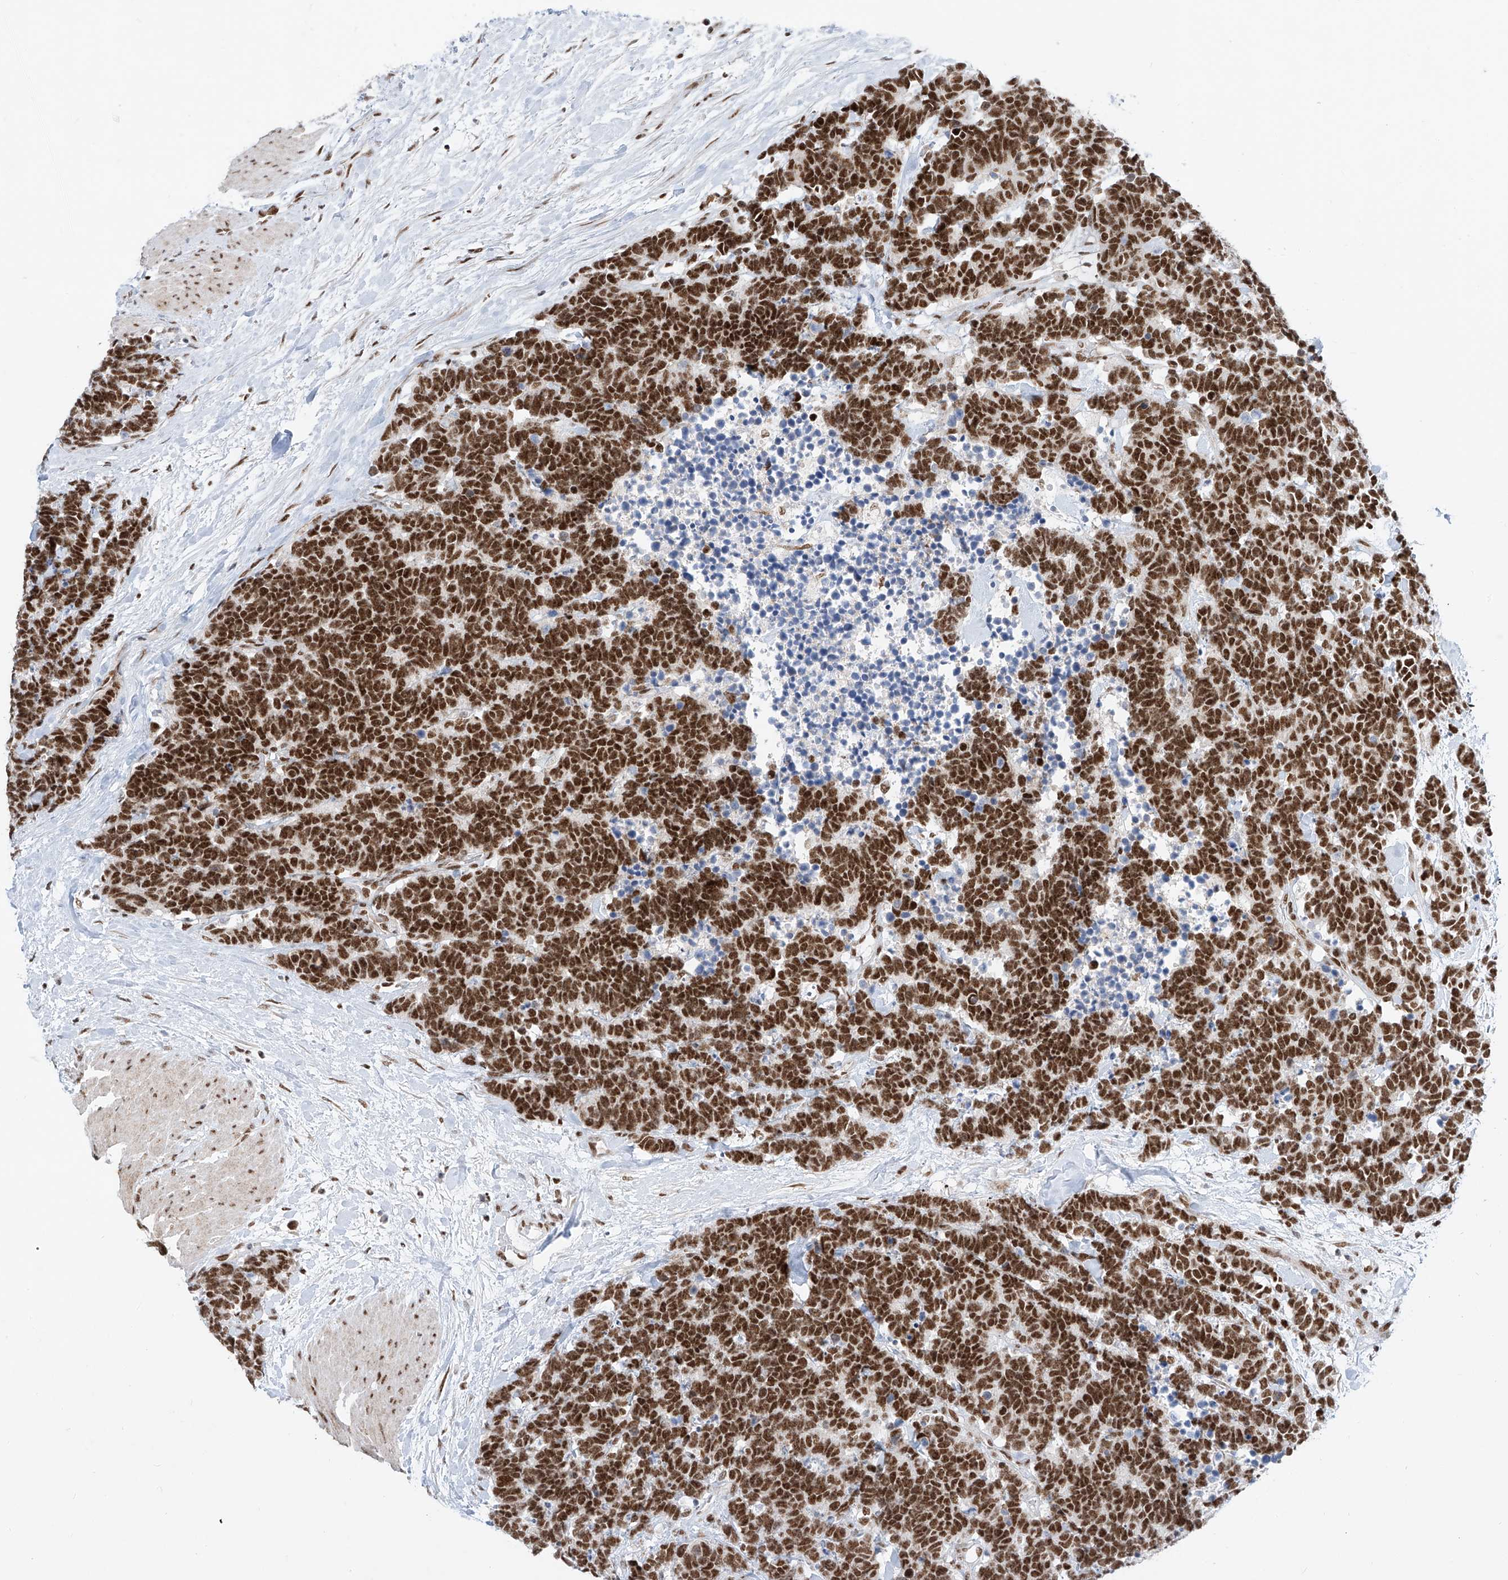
{"staining": {"intensity": "strong", "quantity": ">75%", "location": "nuclear"}, "tissue": "carcinoid", "cell_type": "Tumor cells", "image_type": "cancer", "snomed": [{"axis": "morphology", "description": "Carcinoma, NOS"}, {"axis": "morphology", "description": "Carcinoid, malignant, NOS"}, {"axis": "topography", "description": "Urinary bladder"}], "caption": "Human carcinoma stained with a brown dye exhibits strong nuclear positive staining in approximately >75% of tumor cells.", "gene": "TAF4", "patient": {"sex": "male", "age": 57}}